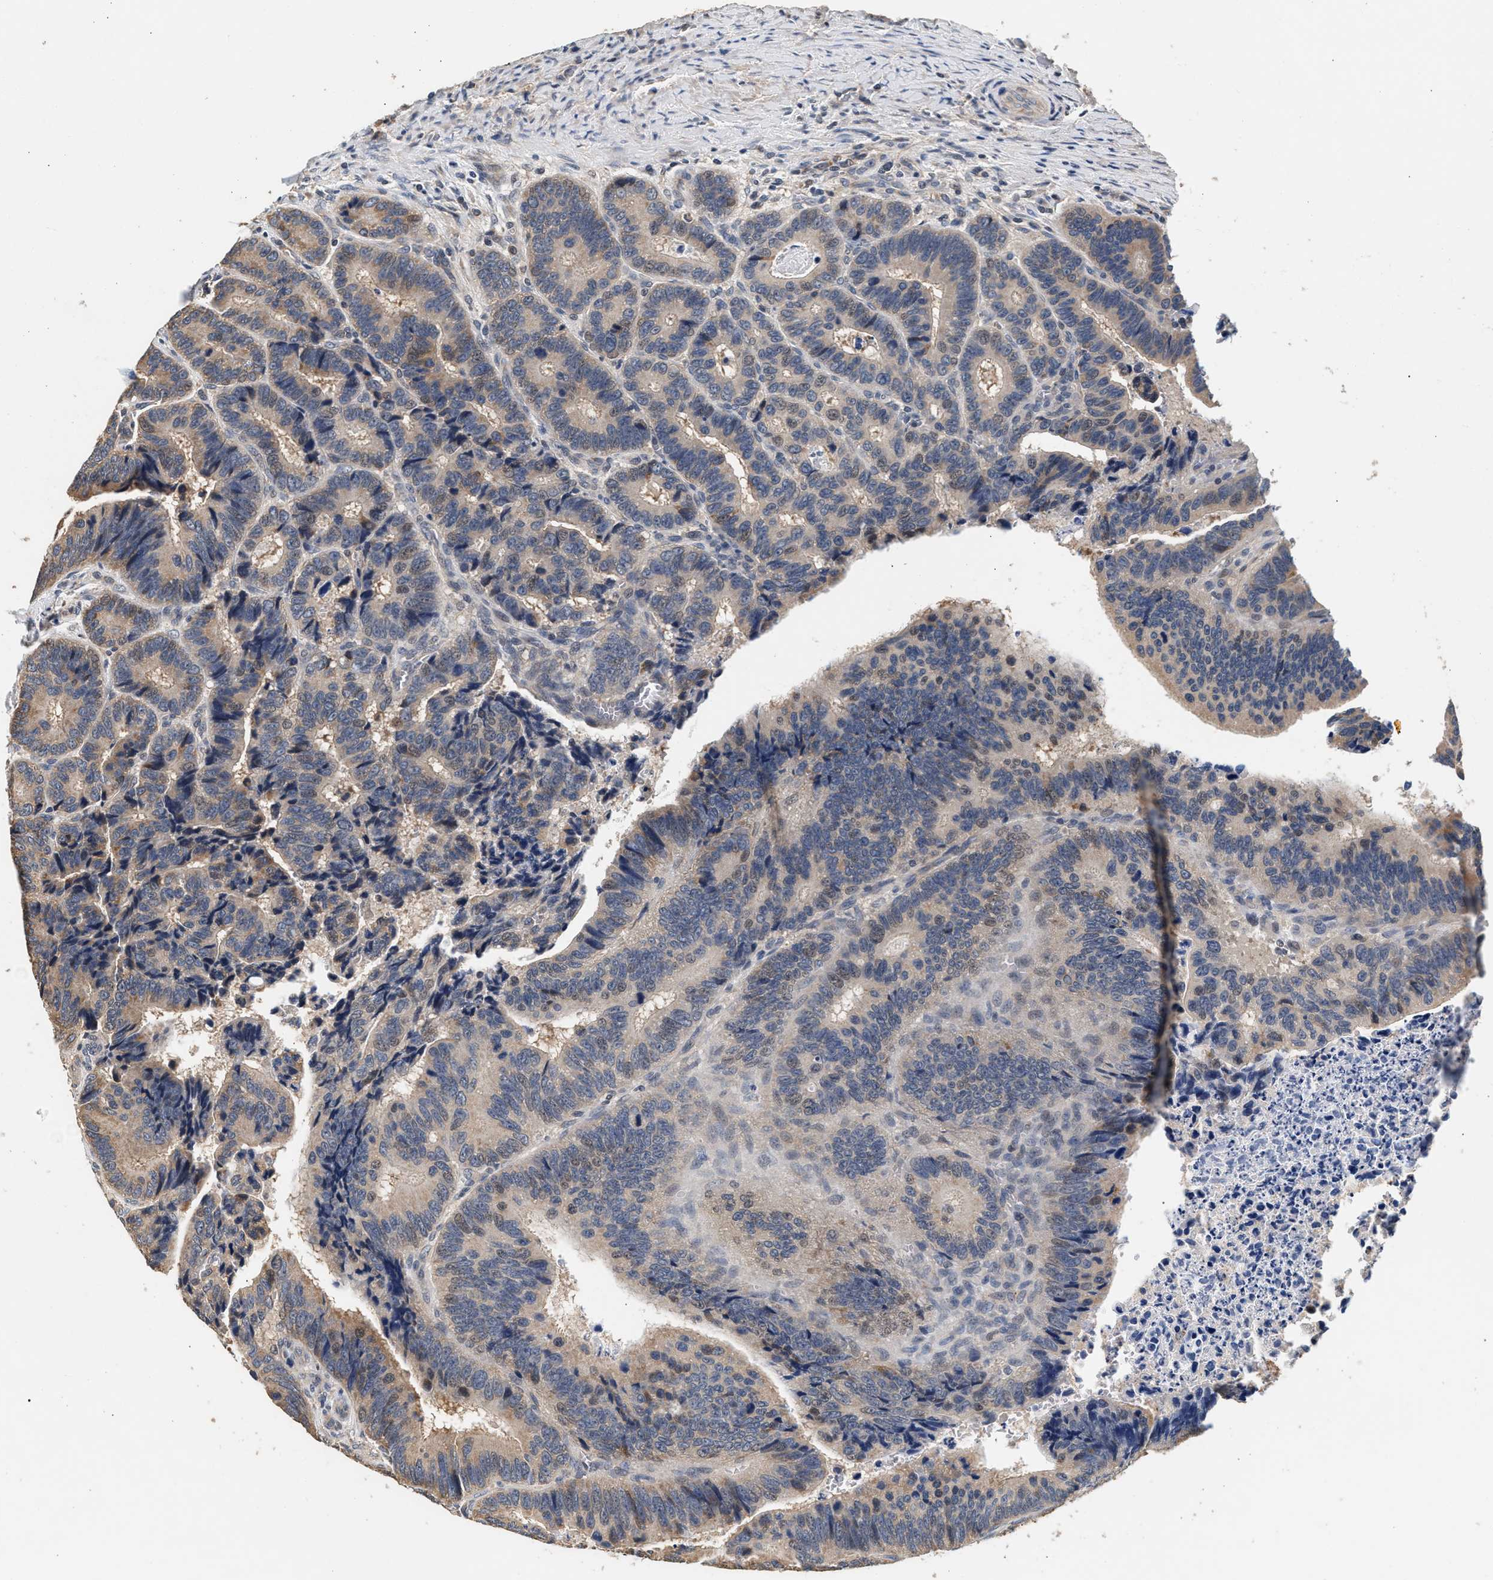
{"staining": {"intensity": "weak", "quantity": "<25%", "location": "cytoplasmic/membranous"}, "tissue": "colorectal cancer", "cell_type": "Tumor cells", "image_type": "cancer", "snomed": [{"axis": "morphology", "description": "Inflammation, NOS"}, {"axis": "morphology", "description": "Adenocarcinoma, NOS"}, {"axis": "topography", "description": "Colon"}], "caption": "High magnification brightfield microscopy of colorectal cancer (adenocarcinoma) stained with DAB (3,3'-diaminobenzidine) (brown) and counterstained with hematoxylin (blue): tumor cells show no significant staining.", "gene": "PTGR3", "patient": {"sex": "male", "age": 72}}